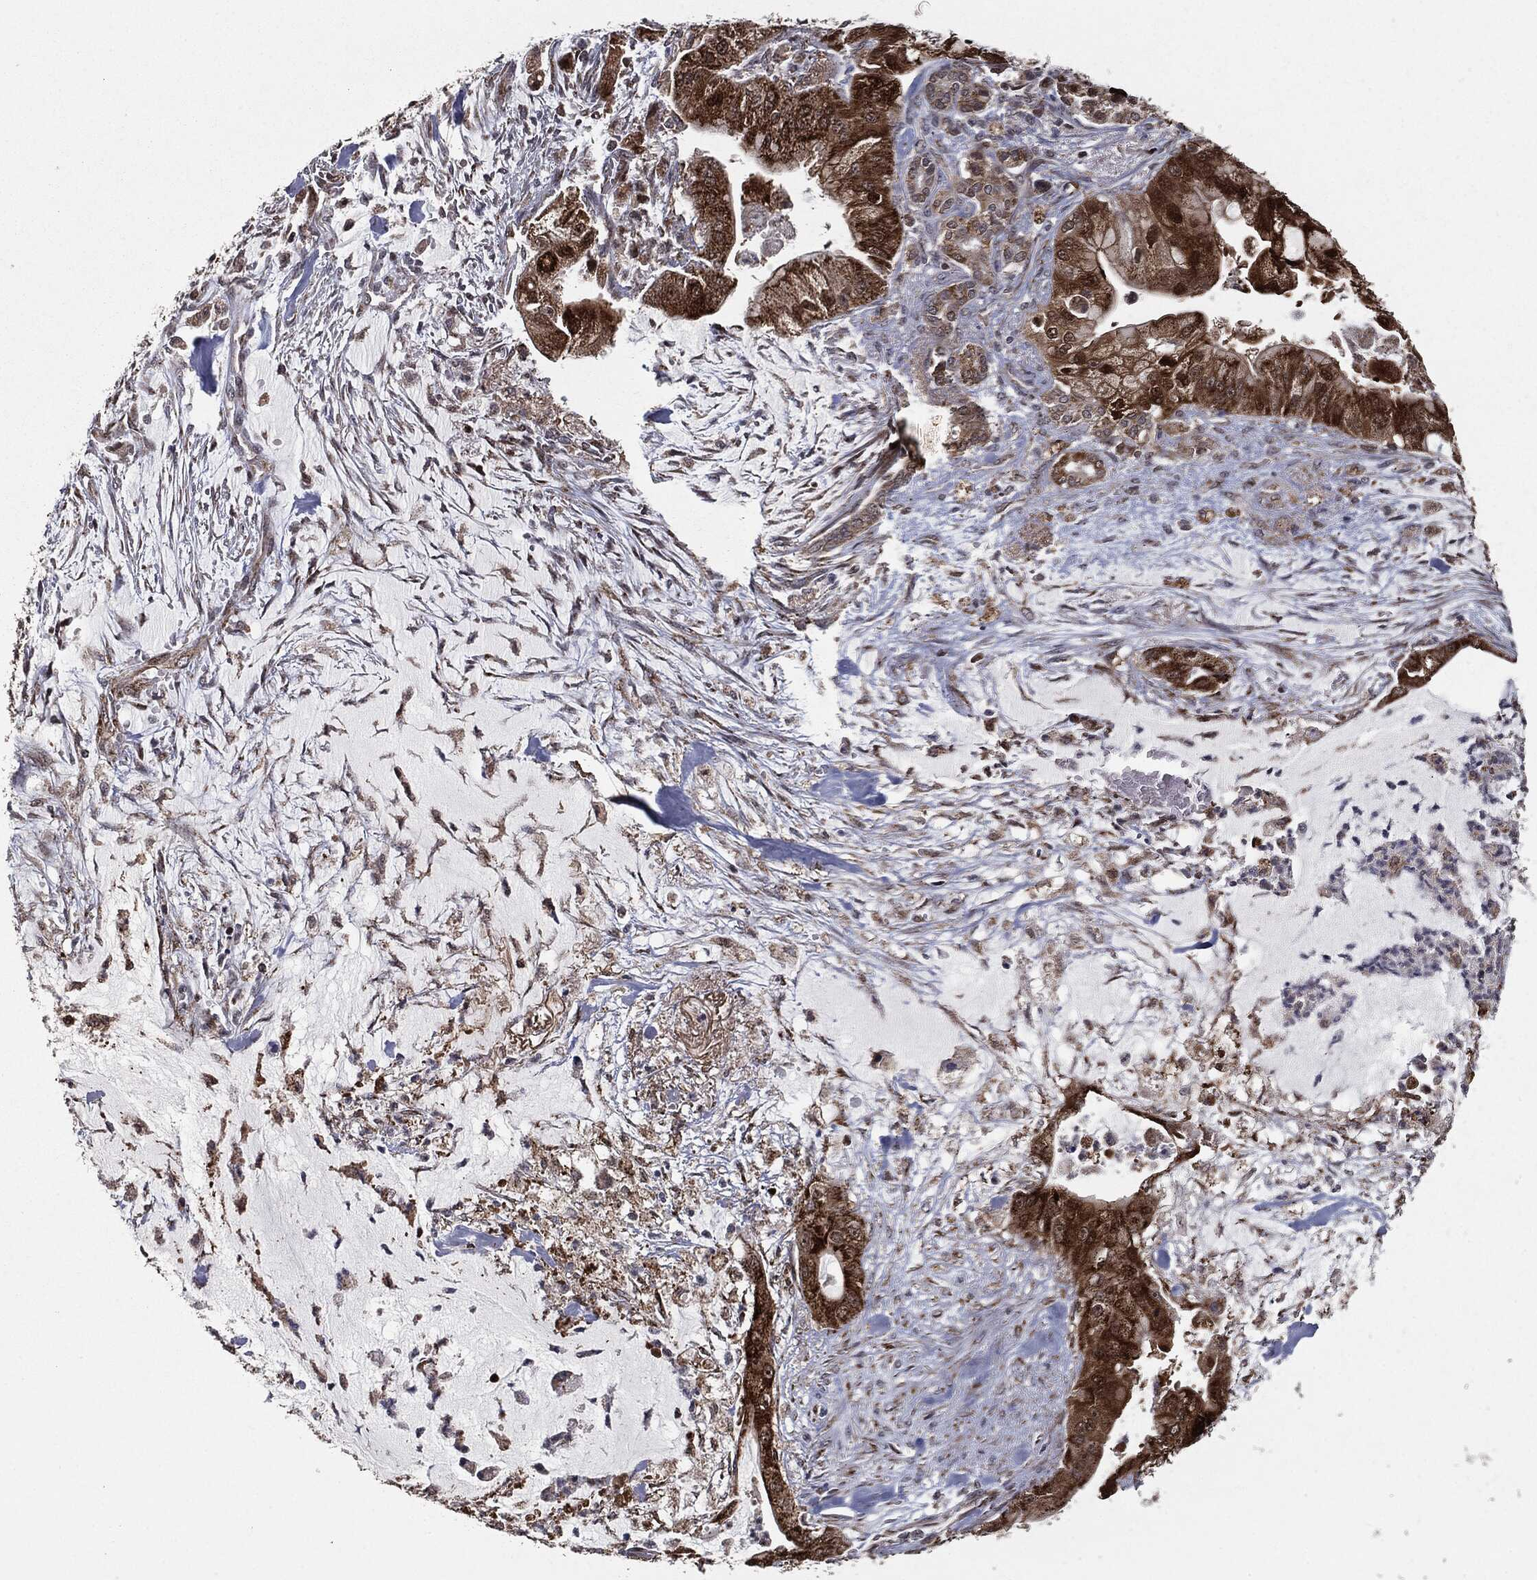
{"staining": {"intensity": "strong", "quantity": ">75%", "location": "cytoplasmic/membranous"}, "tissue": "pancreatic cancer", "cell_type": "Tumor cells", "image_type": "cancer", "snomed": [{"axis": "morphology", "description": "Normal tissue, NOS"}, {"axis": "morphology", "description": "Inflammation, NOS"}, {"axis": "morphology", "description": "Adenocarcinoma, NOS"}, {"axis": "topography", "description": "Pancreas"}], "caption": "Pancreatic cancer (adenocarcinoma) stained with a brown dye demonstrates strong cytoplasmic/membranous positive staining in approximately >75% of tumor cells.", "gene": "CHCHD2", "patient": {"sex": "male", "age": 57}}